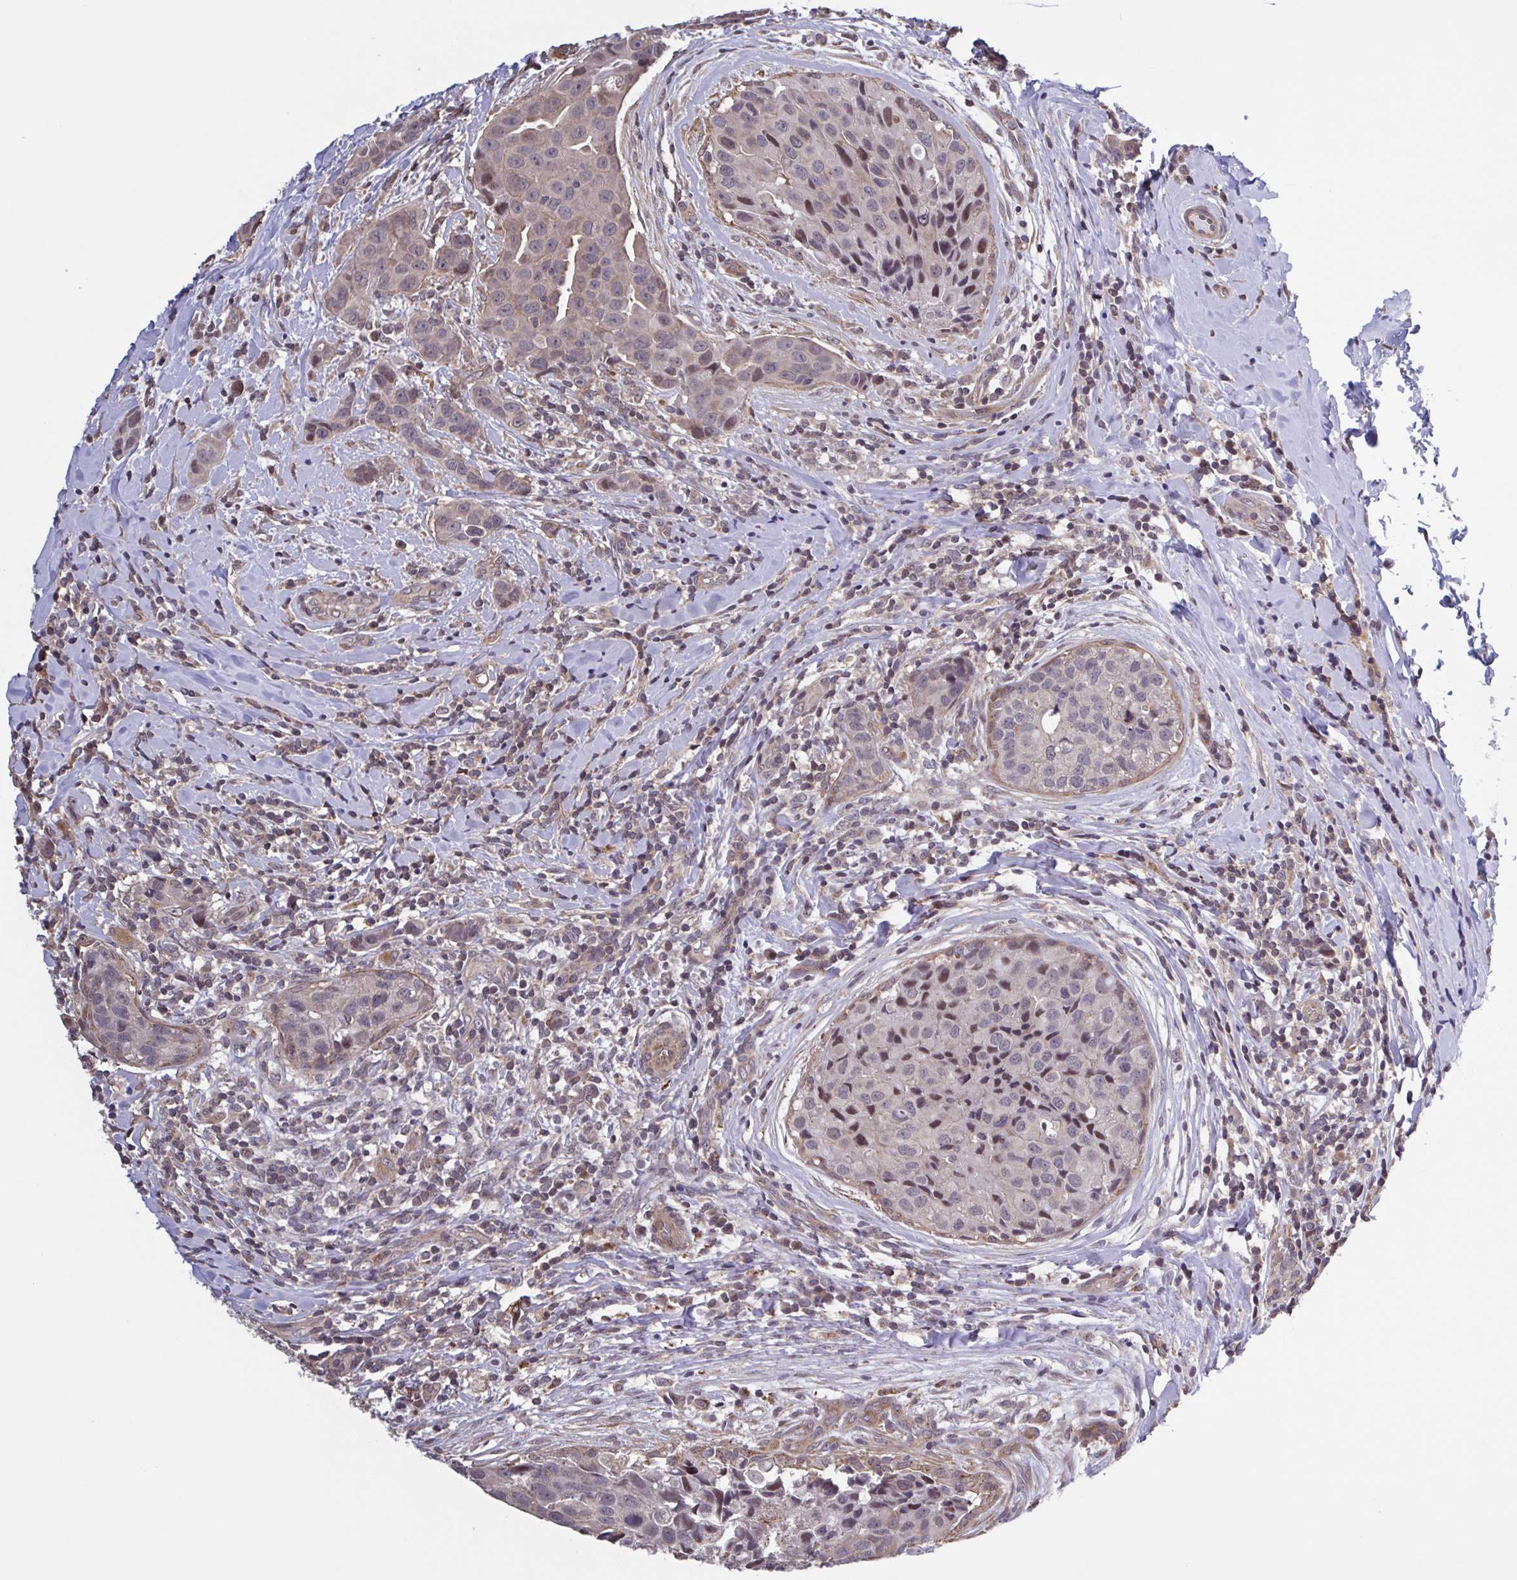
{"staining": {"intensity": "weak", "quantity": "<25%", "location": "nuclear"}, "tissue": "breast cancer", "cell_type": "Tumor cells", "image_type": "cancer", "snomed": [{"axis": "morphology", "description": "Duct carcinoma"}, {"axis": "topography", "description": "Breast"}], "caption": "Breast cancer (intraductal carcinoma) stained for a protein using immunohistochemistry (IHC) exhibits no expression tumor cells.", "gene": "ZNF200", "patient": {"sex": "female", "age": 24}}